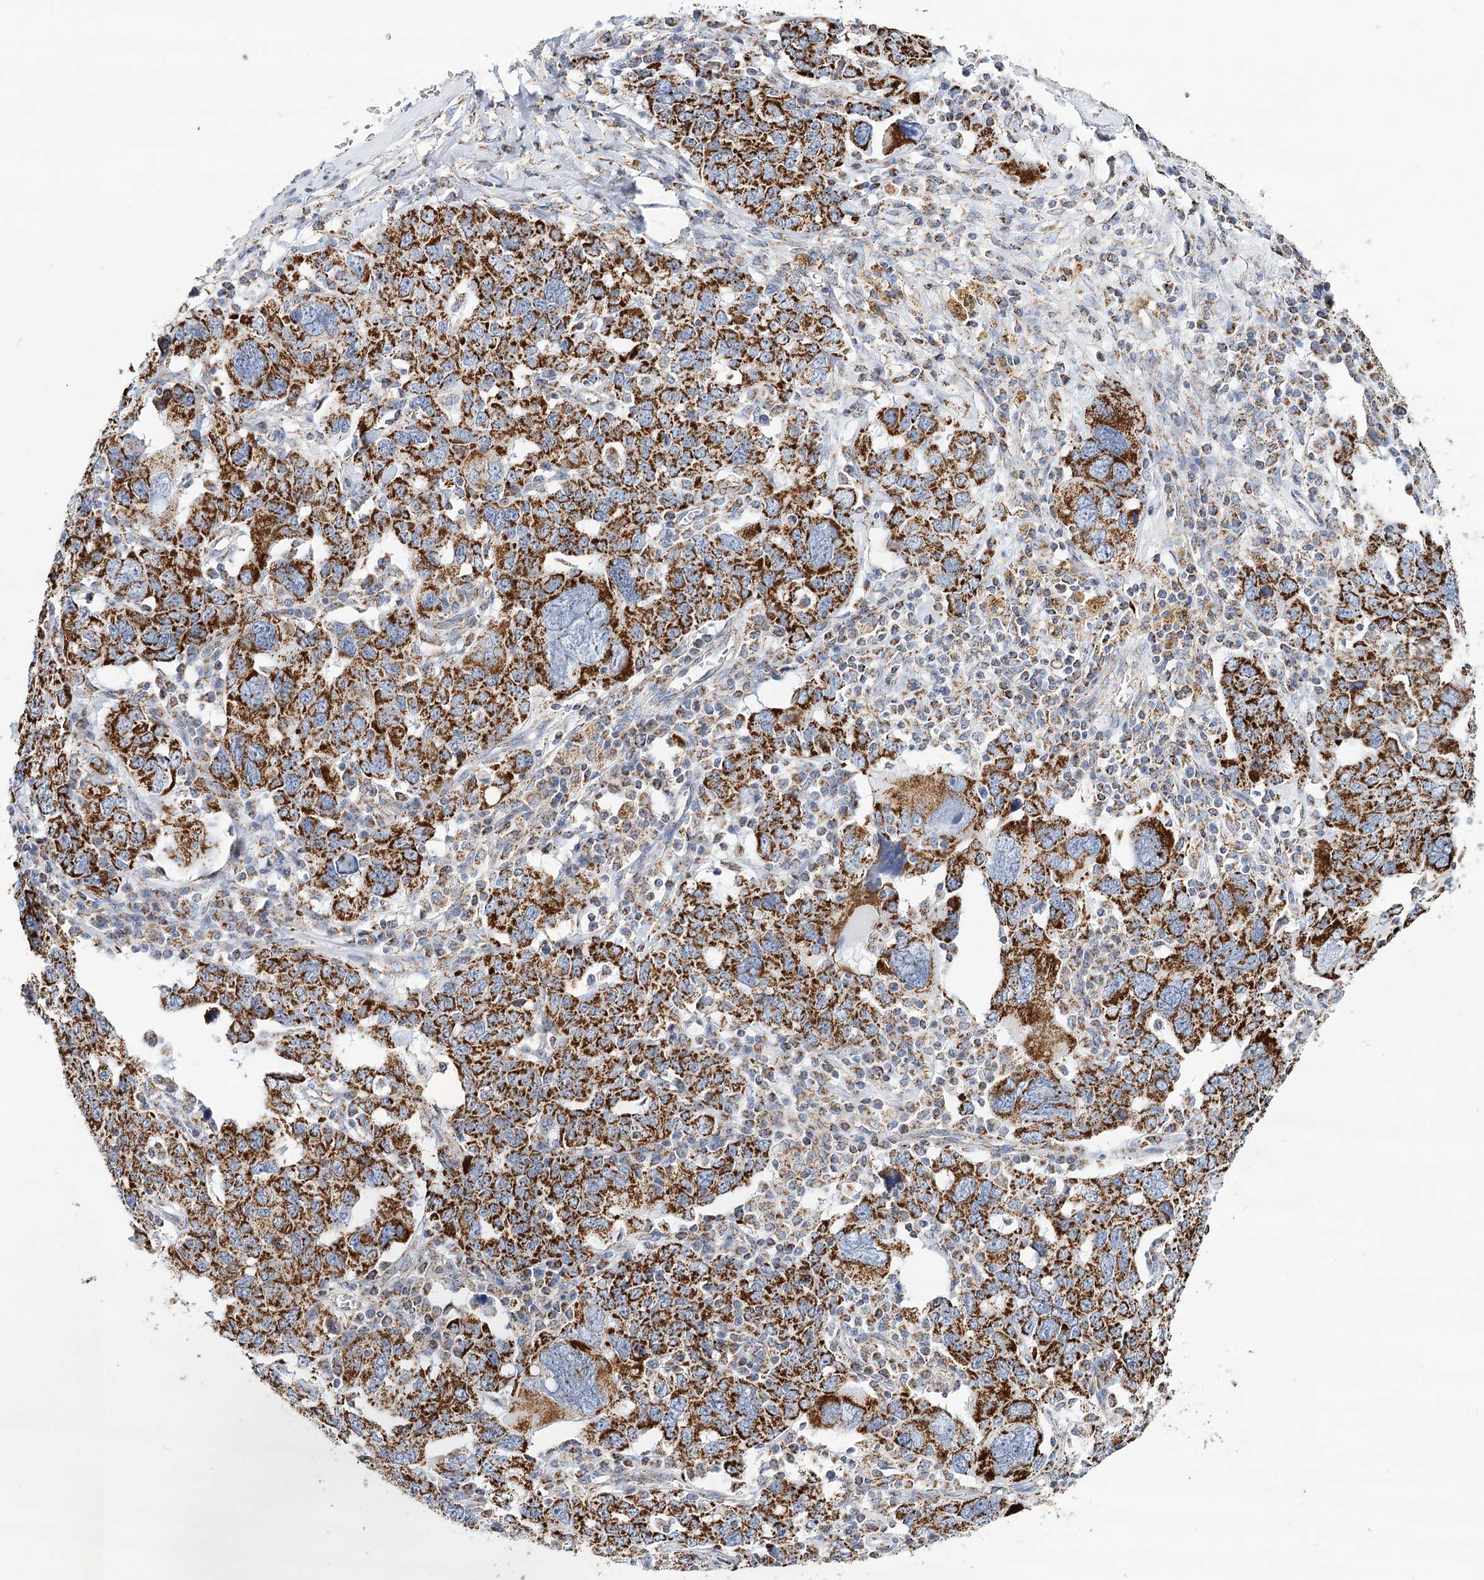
{"staining": {"intensity": "strong", "quantity": ">75%", "location": "cytoplasmic/membranous"}, "tissue": "ovarian cancer", "cell_type": "Tumor cells", "image_type": "cancer", "snomed": [{"axis": "morphology", "description": "Carcinoma, endometroid"}, {"axis": "topography", "description": "Ovary"}], "caption": "Immunohistochemistry (IHC) image of endometroid carcinoma (ovarian) stained for a protein (brown), which shows high levels of strong cytoplasmic/membranous expression in about >75% of tumor cells.", "gene": "LSS", "patient": {"sex": "female", "age": 62}}